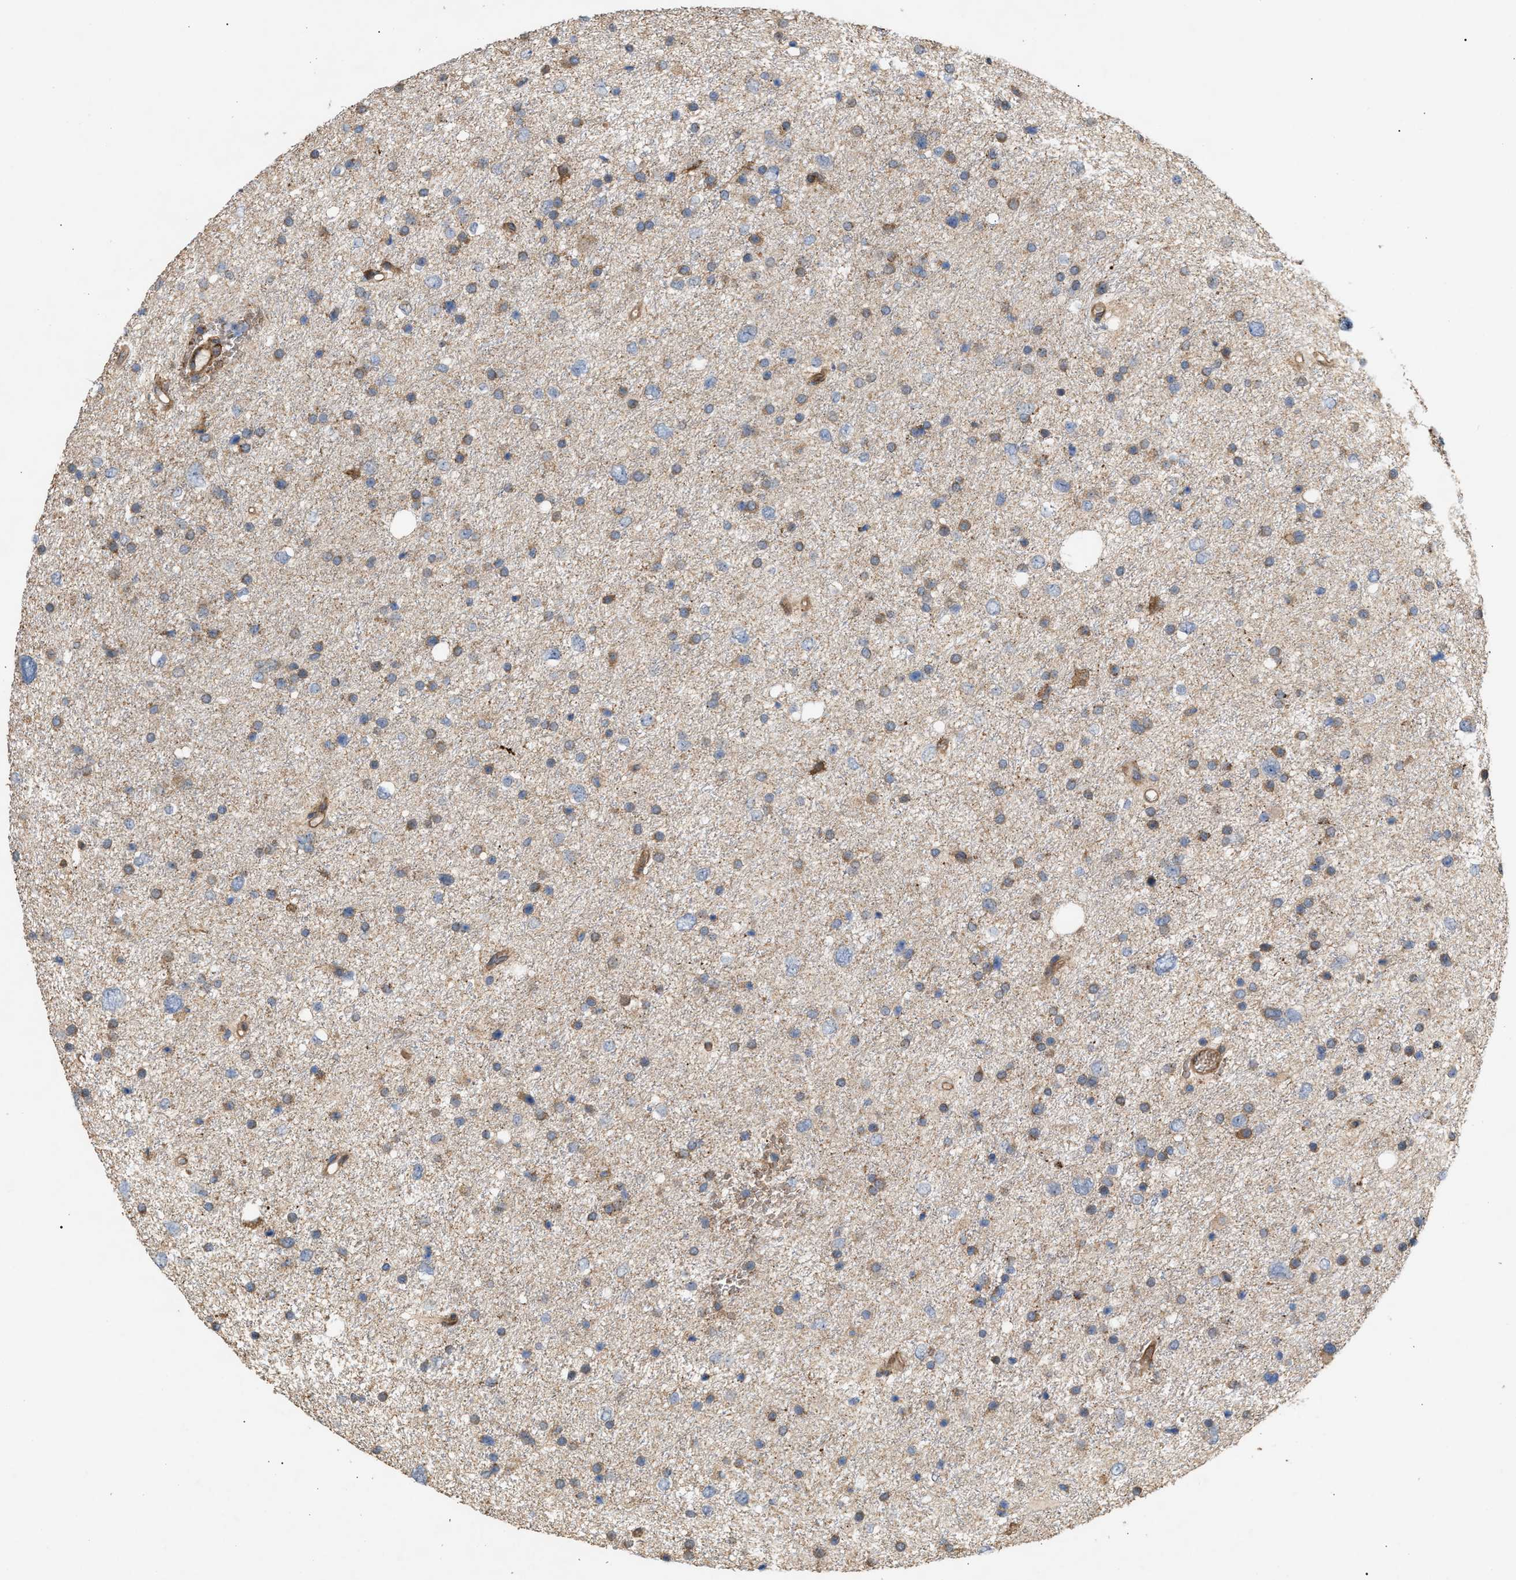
{"staining": {"intensity": "weak", "quantity": ">75%", "location": "cytoplasmic/membranous"}, "tissue": "glioma", "cell_type": "Tumor cells", "image_type": "cancer", "snomed": [{"axis": "morphology", "description": "Glioma, malignant, Low grade"}, {"axis": "topography", "description": "Brain"}], "caption": "High-magnification brightfield microscopy of low-grade glioma (malignant) stained with DAB (brown) and counterstained with hematoxylin (blue). tumor cells exhibit weak cytoplasmic/membranous positivity is appreciated in approximately>75% of cells.", "gene": "GCC1", "patient": {"sex": "female", "age": 37}}